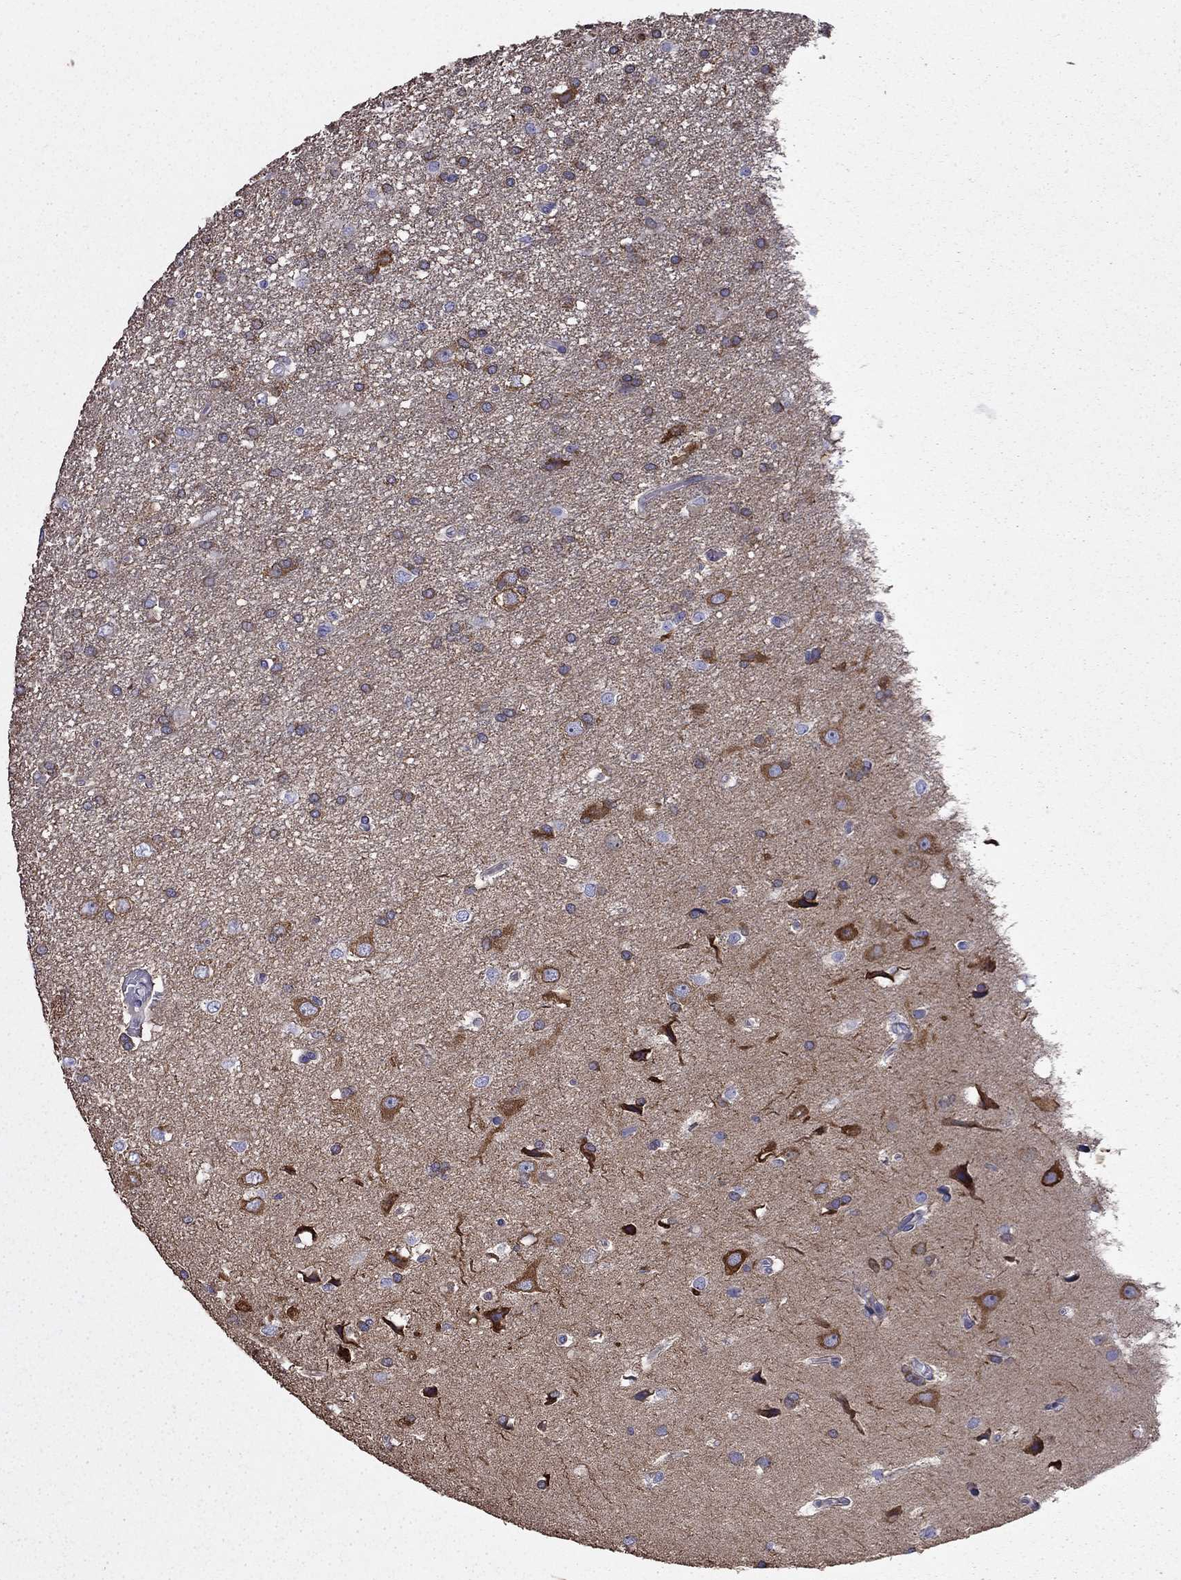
{"staining": {"intensity": "negative", "quantity": "none", "location": "none"}, "tissue": "glioma", "cell_type": "Tumor cells", "image_type": "cancer", "snomed": [{"axis": "morphology", "description": "Glioma, malignant, High grade"}, {"axis": "topography", "description": "Brain"}], "caption": "Immunohistochemistry histopathology image of glioma stained for a protein (brown), which shows no staining in tumor cells.", "gene": "AK5", "patient": {"sex": "female", "age": 63}}